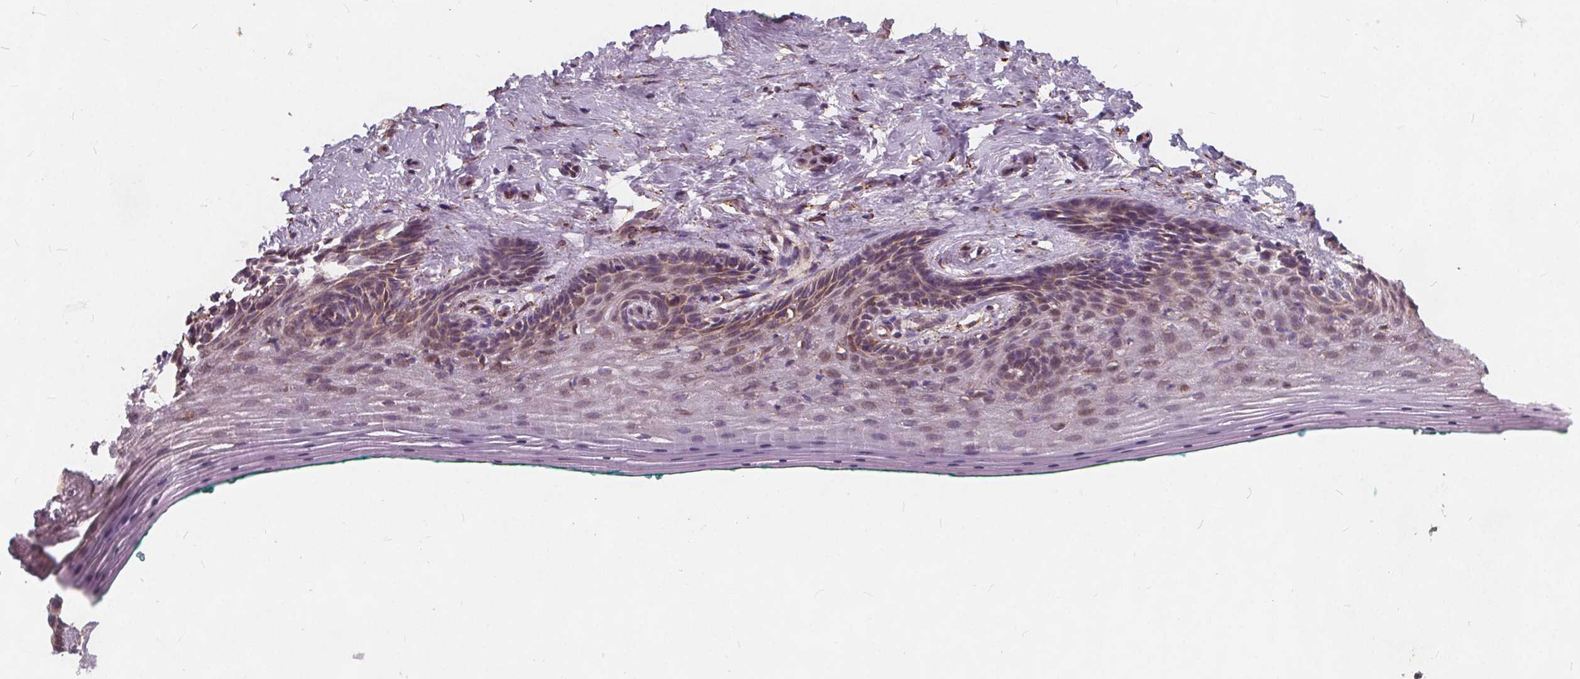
{"staining": {"intensity": "moderate", "quantity": "25%-75%", "location": "cytoplasmic/membranous"}, "tissue": "vagina", "cell_type": "Squamous epithelial cells", "image_type": "normal", "snomed": [{"axis": "morphology", "description": "Normal tissue, NOS"}, {"axis": "topography", "description": "Vagina"}], "caption": "A medium amount of moderate cytoplasmic/membranous staining is identified in approximately 25%-75% of squamous epithelial cells in normal vagina. (DAB IHC, brown staining for protein, blue staining for nuclei).", "gene": "PLSCR3", "patient": {"sex": "female", "age": 45}}